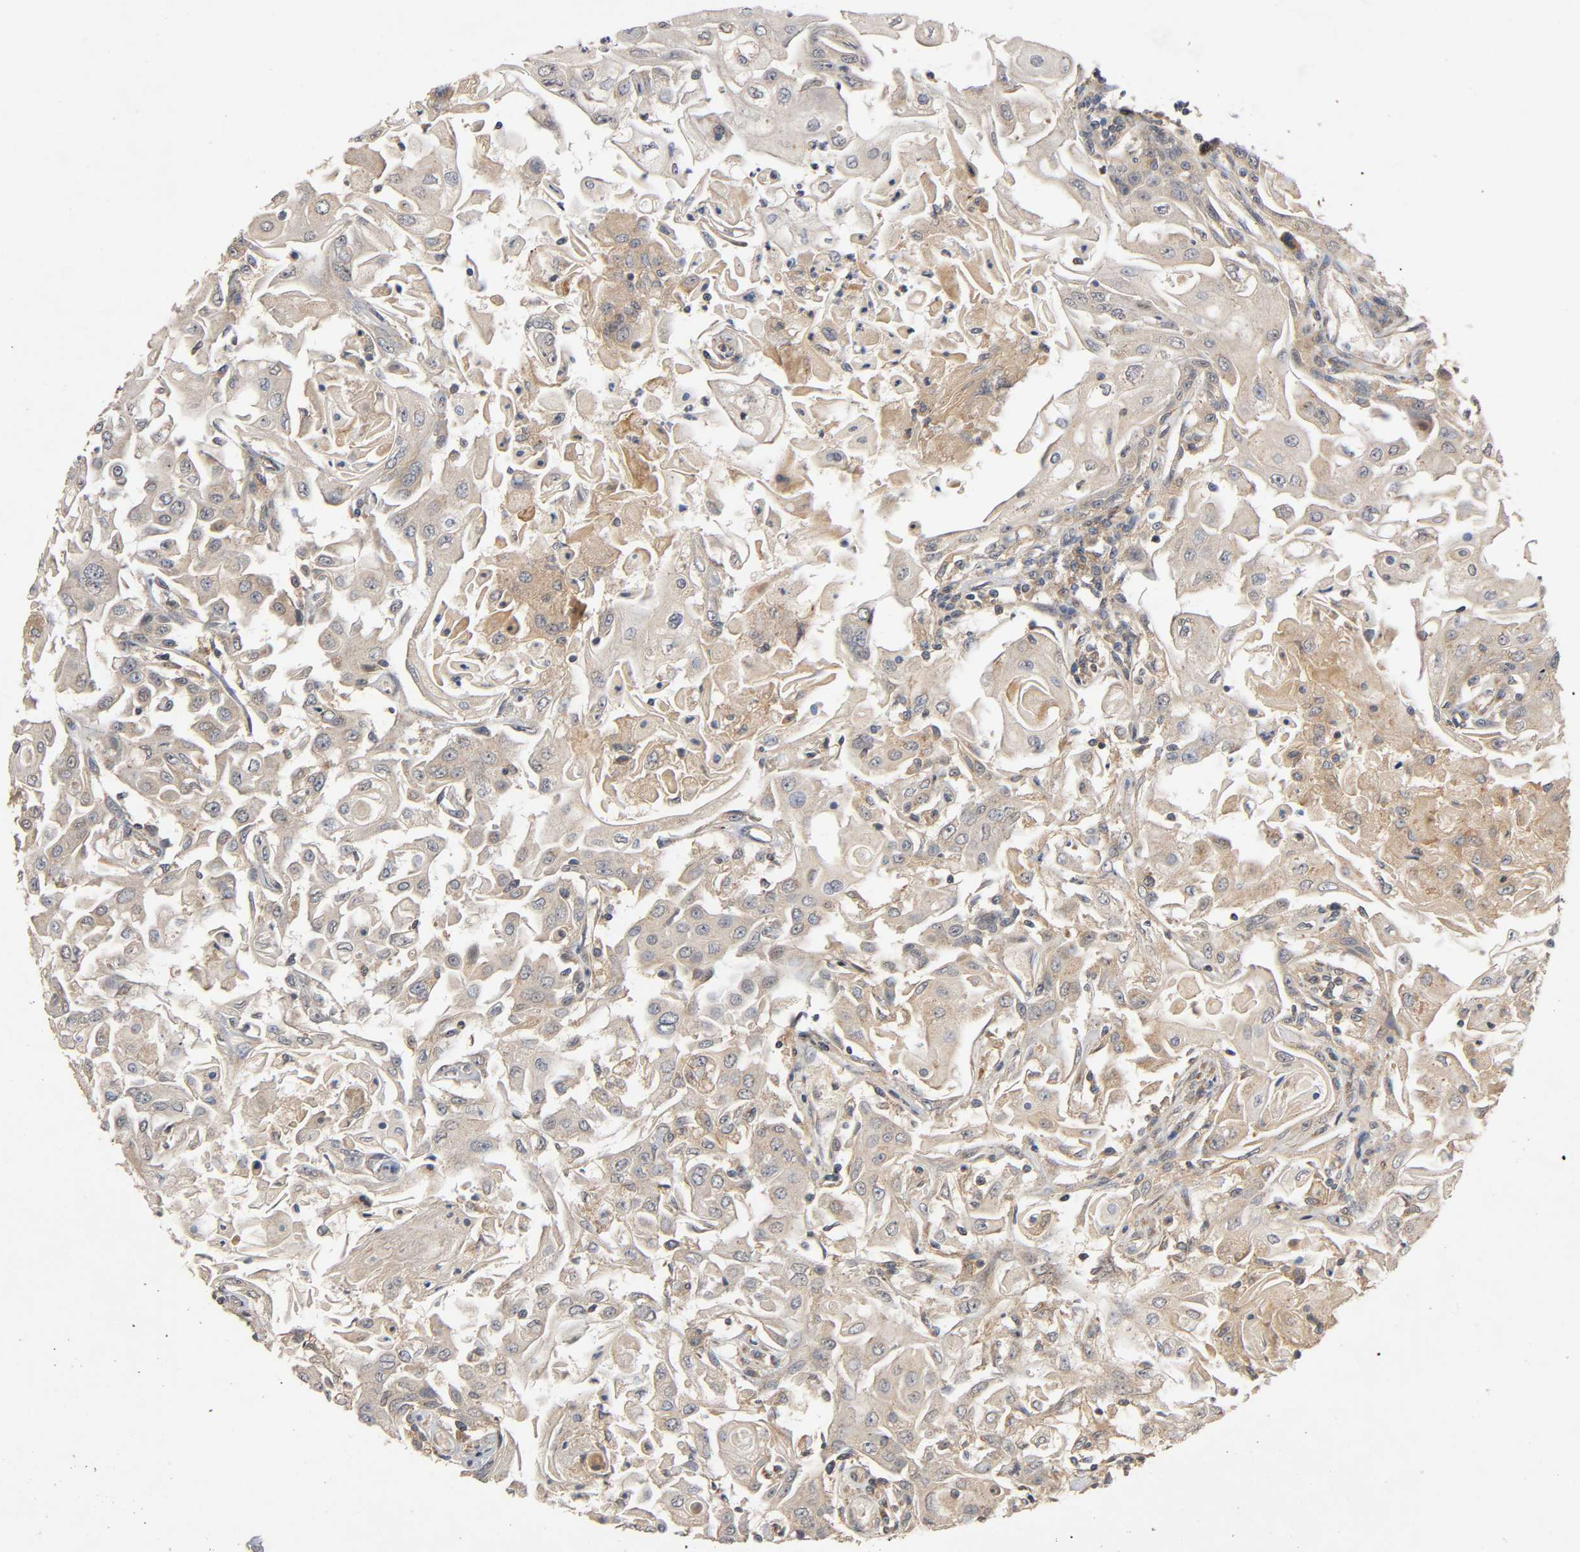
{"staining": {"intensity": "weak", "quantity": "<25%", "location": "cytoplasmic/membranous"}, "tissue": "head and neck cancer", "cell_type": "Tumor cells", "image_type": "cancer", "snomed": [{"axis": "morphology", "description": "Squamous cell carcinoma, NOS"}, {"axis": "topography", "description": "Oral tissue"}, {"axis": "topography", "description": "Head-Neck"}], "caption": "This is an IHC micrograph of human squamous cell carcinoma (head and neck). There is no staining in tumor cells.", "gene": "SGSM1", "patient": {"sex": "female", "age": 76}}